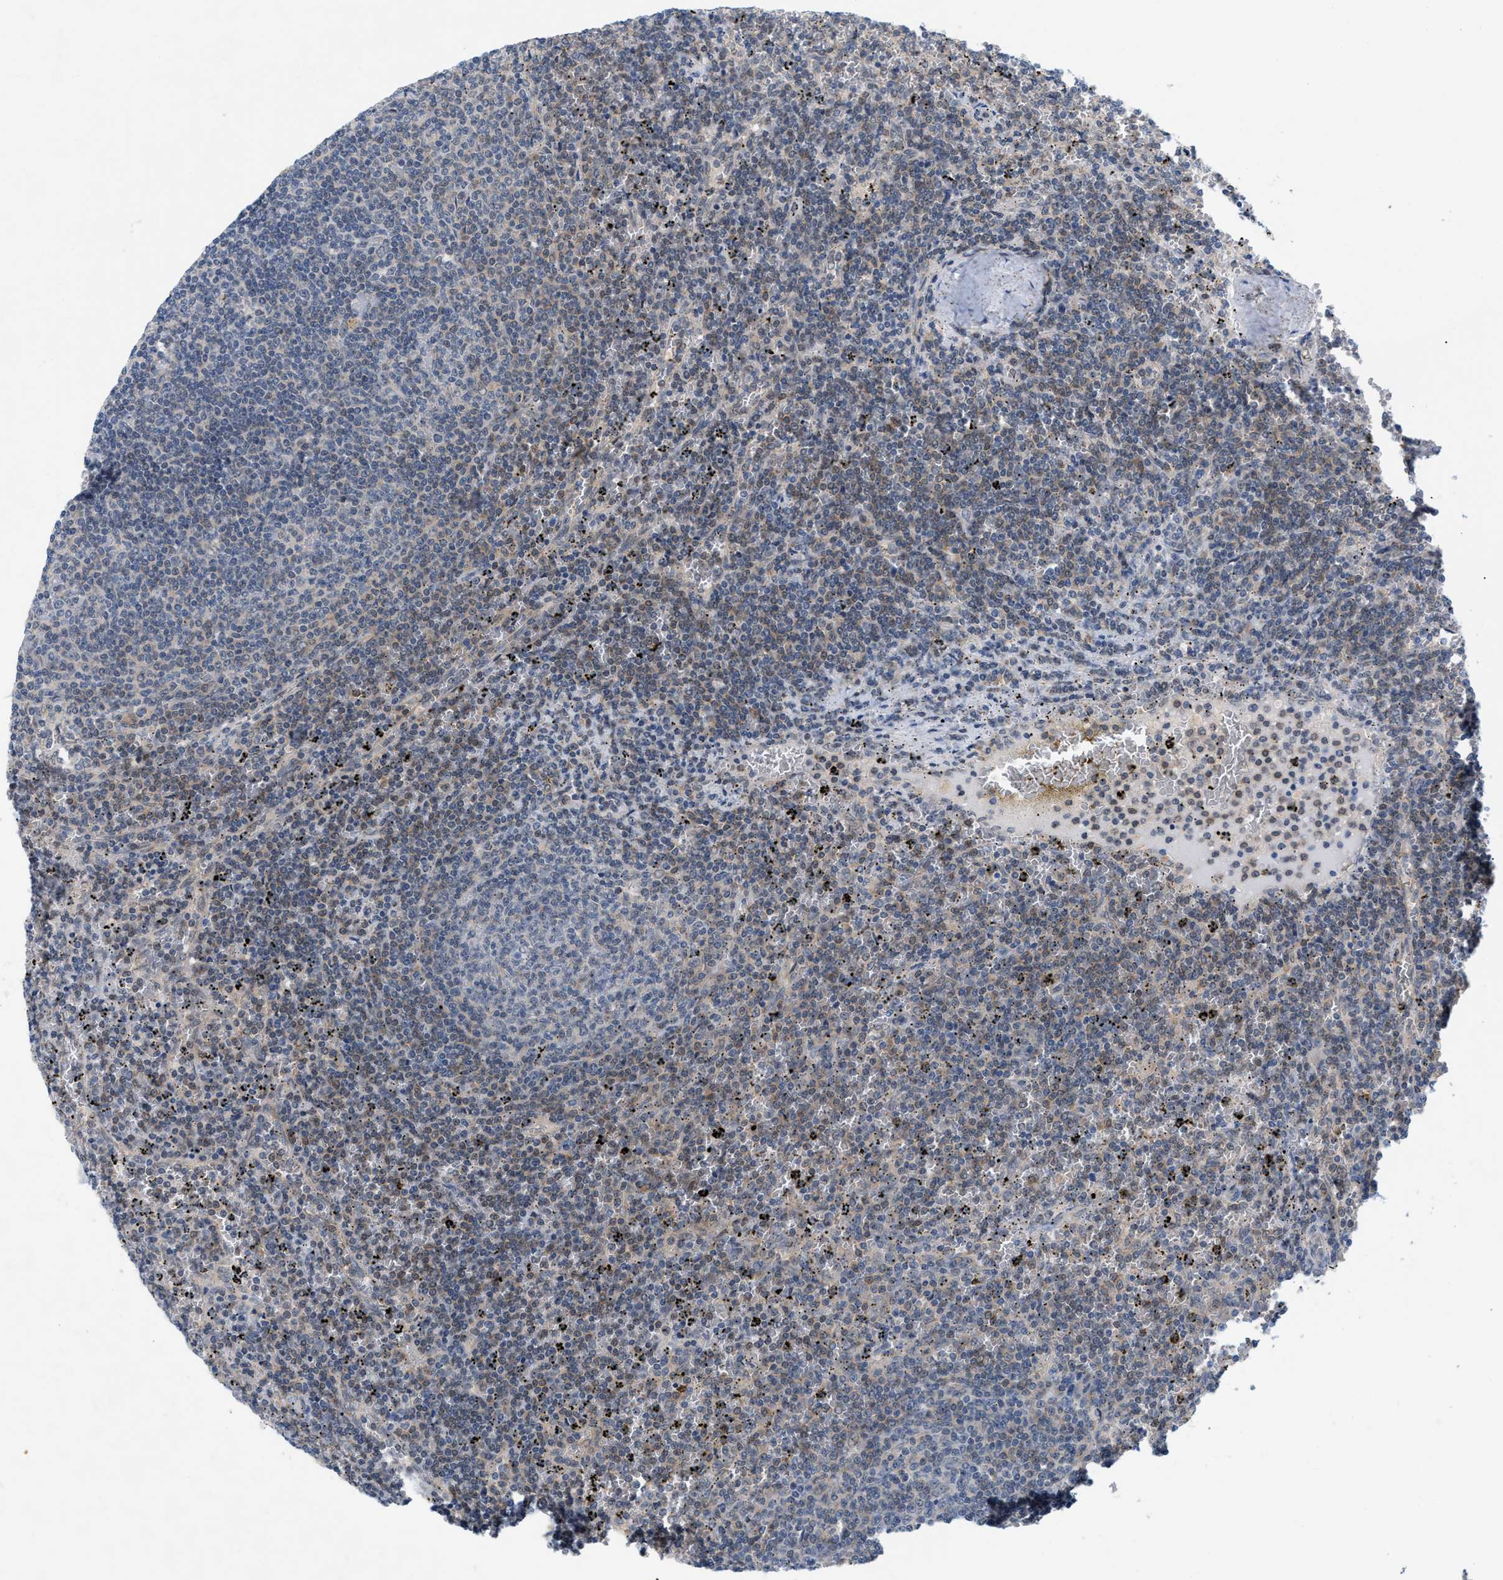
{"staining": {"intensity": "weak", "quantity": "25%-75%", "location": "cytoplasmic/membranous"}, "tissue": "lymphoma", "cell_type": "Tumor cells", "image_type": "cancer", "snomed": [{"axis": "morphology", "description": "Malignant lymphoma, non-Hodgkin's type, Low grade"}, {"axis": "topography", "description": "Spleen"}], "caption": "This is an image of immunohistochemistry staining of malignant lymphoma, non-Hodgkin's type (low-grade), which shows weak staining in the cytoplasmic/membranous of tumor cells.", "gene": "WIPI2", "patient": {"sex": "female", "age": 50}}